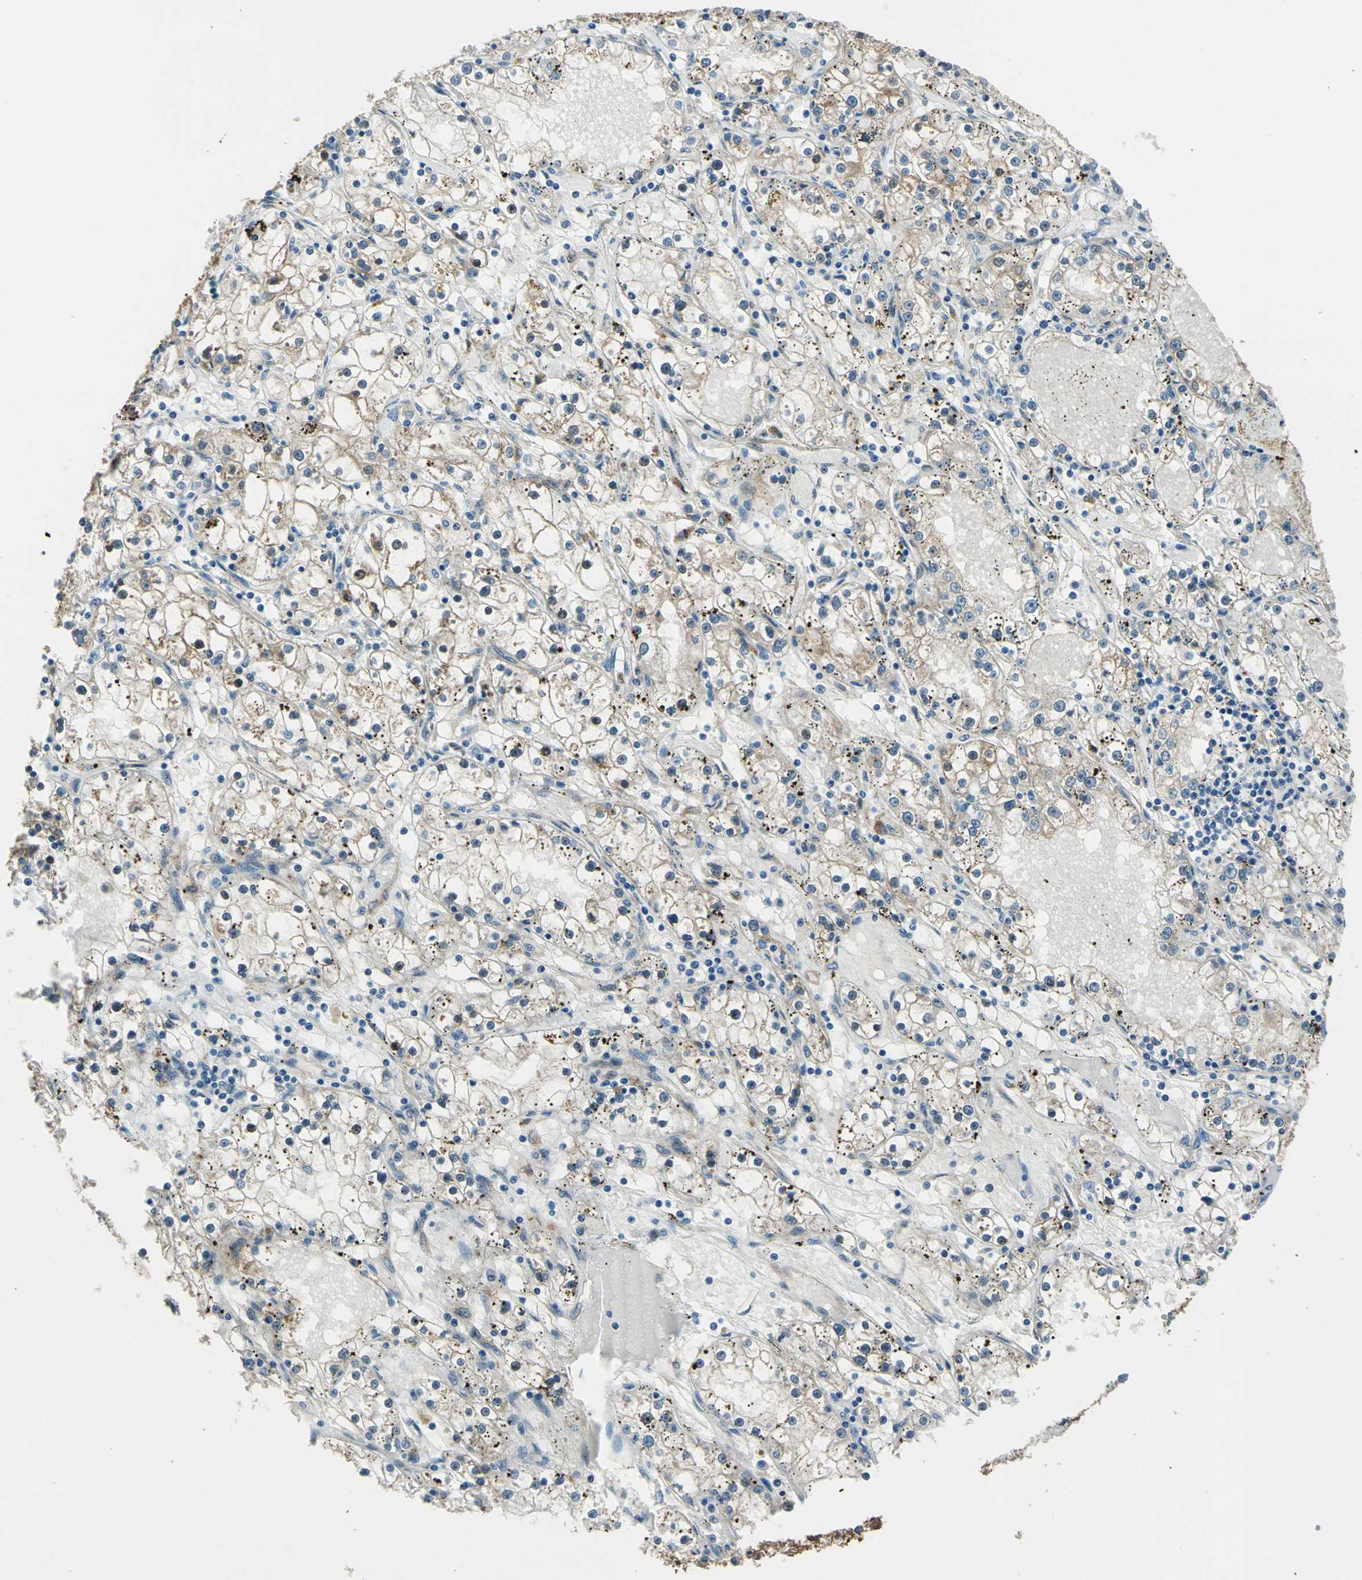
{"staining": {"intensity": "weak", "quantity": "<25%", "location": "cytoplasmic/membranous"}, "tissue": "renal cancer", "cell_type": "Tumor cells", "image_type": "cancer", "snomed": [{"axis": "morphology", "description": "Adenocarcinoma, NOS"}, {"axis": "topography", "description": "Kidney"}], "caption": "IHC photomicrograph of neoplastic tissue: human renal cancer (adenocarcinoma) stained with DAB displays no significant protein positivity in tumor cells.", "gene": "HSPB1", "patient": {"sex": "male", "age": 56}}